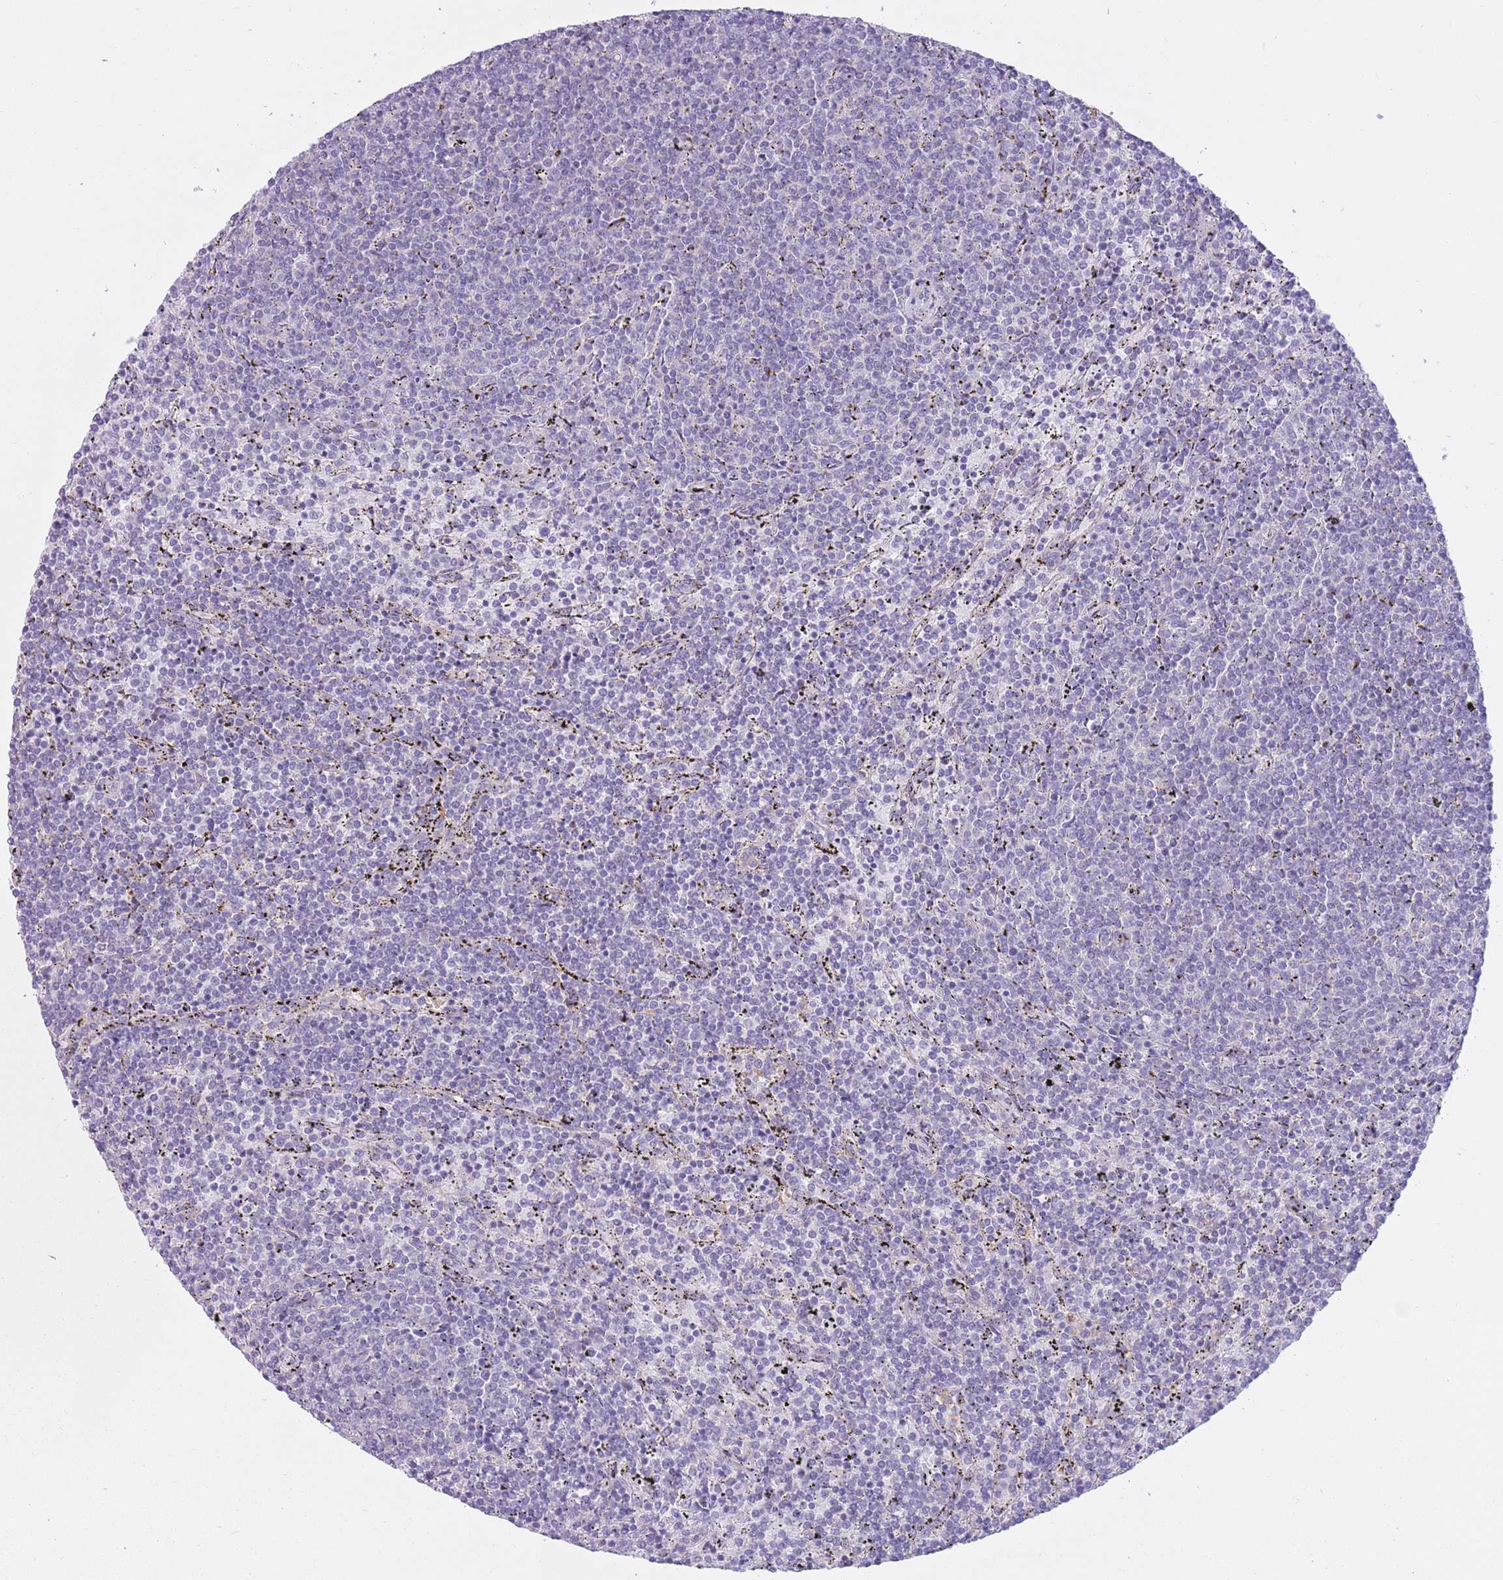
{"staining": {"intensity": "negative", "quantity": "none", "location": "none"}, "tissue": "lymphoma", "cell_type": "Tumor cells", "image_type": "cancer", "snomed": [{"axis": "morphology", "description": "Malignant lymphoma, non-Hodgkin's type, Low grade"}, {"axis": "topography", "description": "Spleen"}], "caption": "Immunohistochemistry (IHC) histopathology image of human low-grade malignant lymphoma, non-Hodgkin's type stained for a protein (brown), which shows no expression in tumor cells. (DAB immunohistochemistry (IHC) visualized using brightfield microscopy, high magnification).", "gene": "SNX6", "patient": {"sex": "female", "age": 50}}